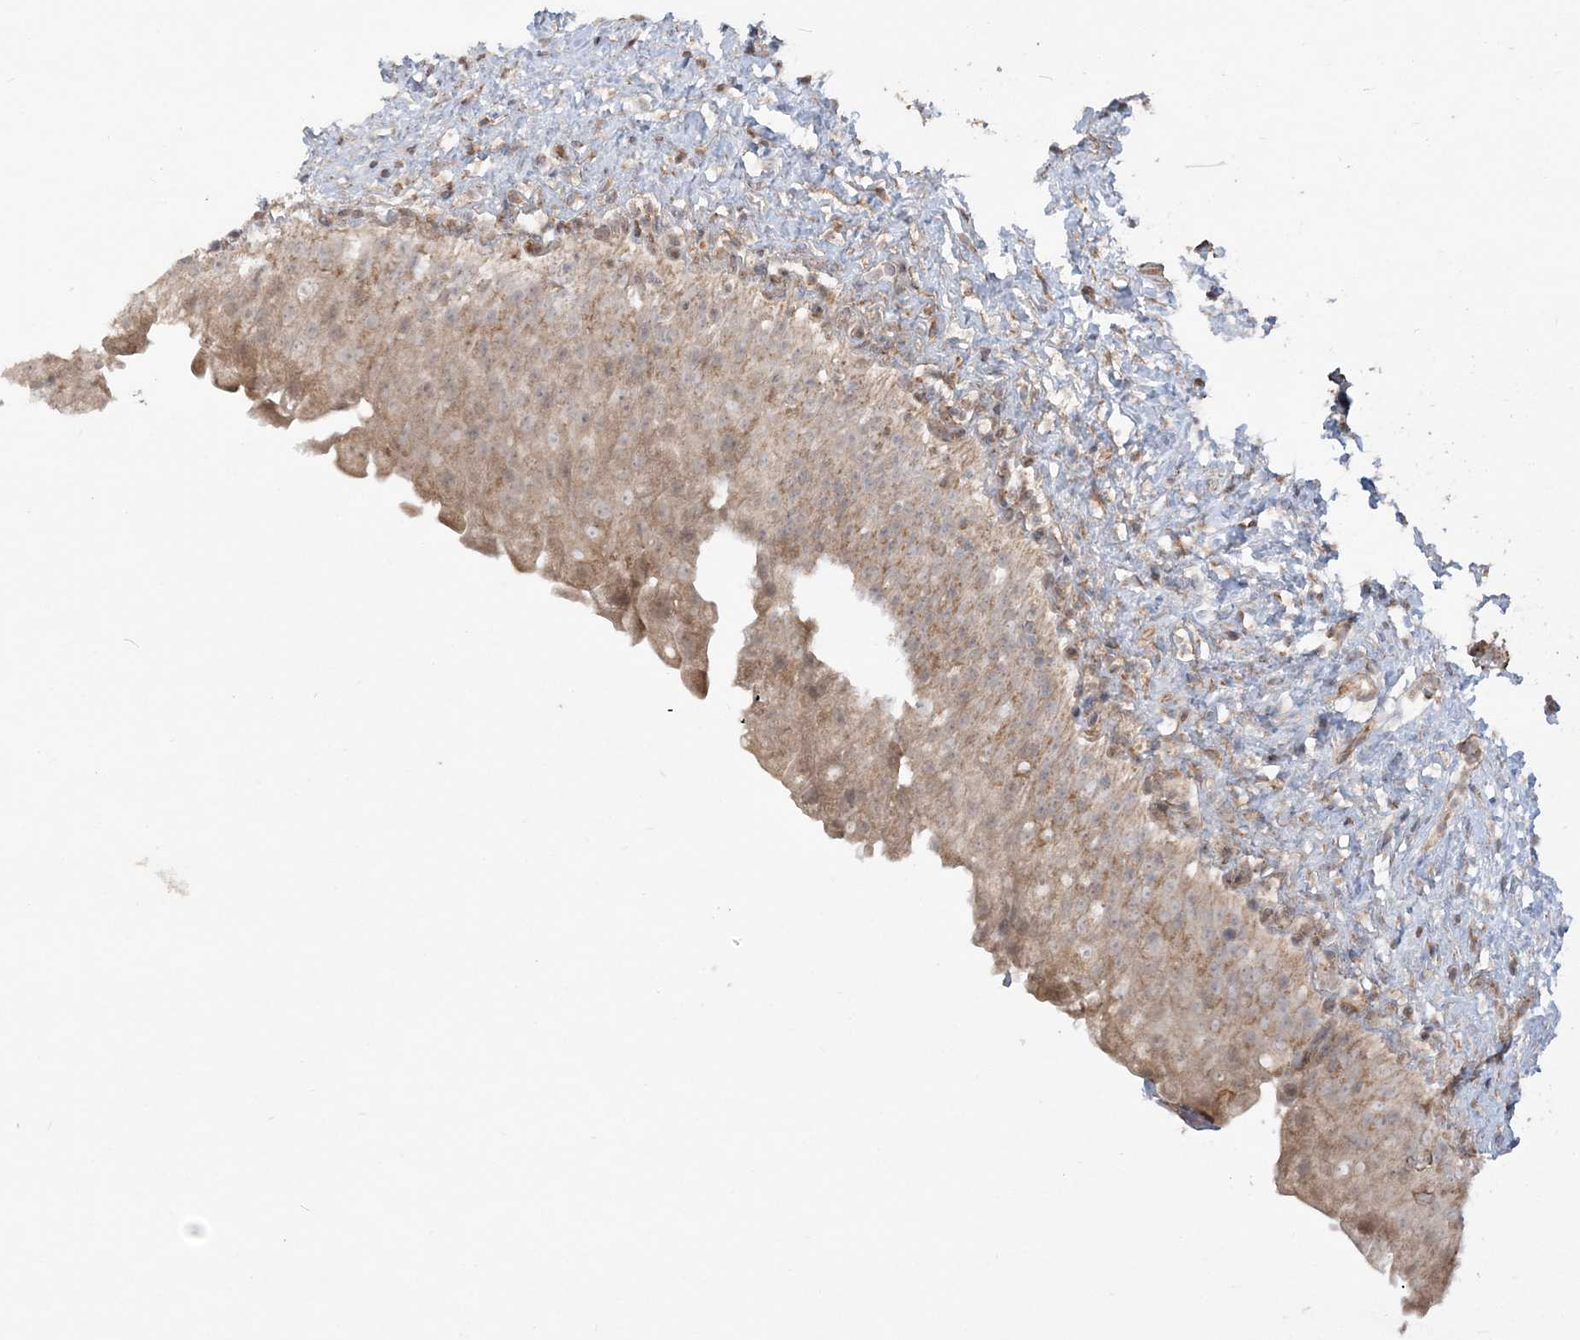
{"staining": {"intensity": "weak", "quantity": ">75%", "location": "cytoplasmic/membranous"}, "tissue": "urinary bladder", "cell_type": "Urothelial cells", "image_type": "normal", "snomed": [{"axis": "morphology", "description": "Normal tissue, NOS"}, {"axis": "topography", "description": "Urinary bladder"}], "caption": "Protein staining shows weak cytoplasmic/membranous positivity in approximately >75% of urothelial cells in normal urinary bladder. (brown staining indicates protein expression, while blue staining denotes nuclei).", "gene": "SCLT1", "patient": {"sex": "female", "age": 27}}